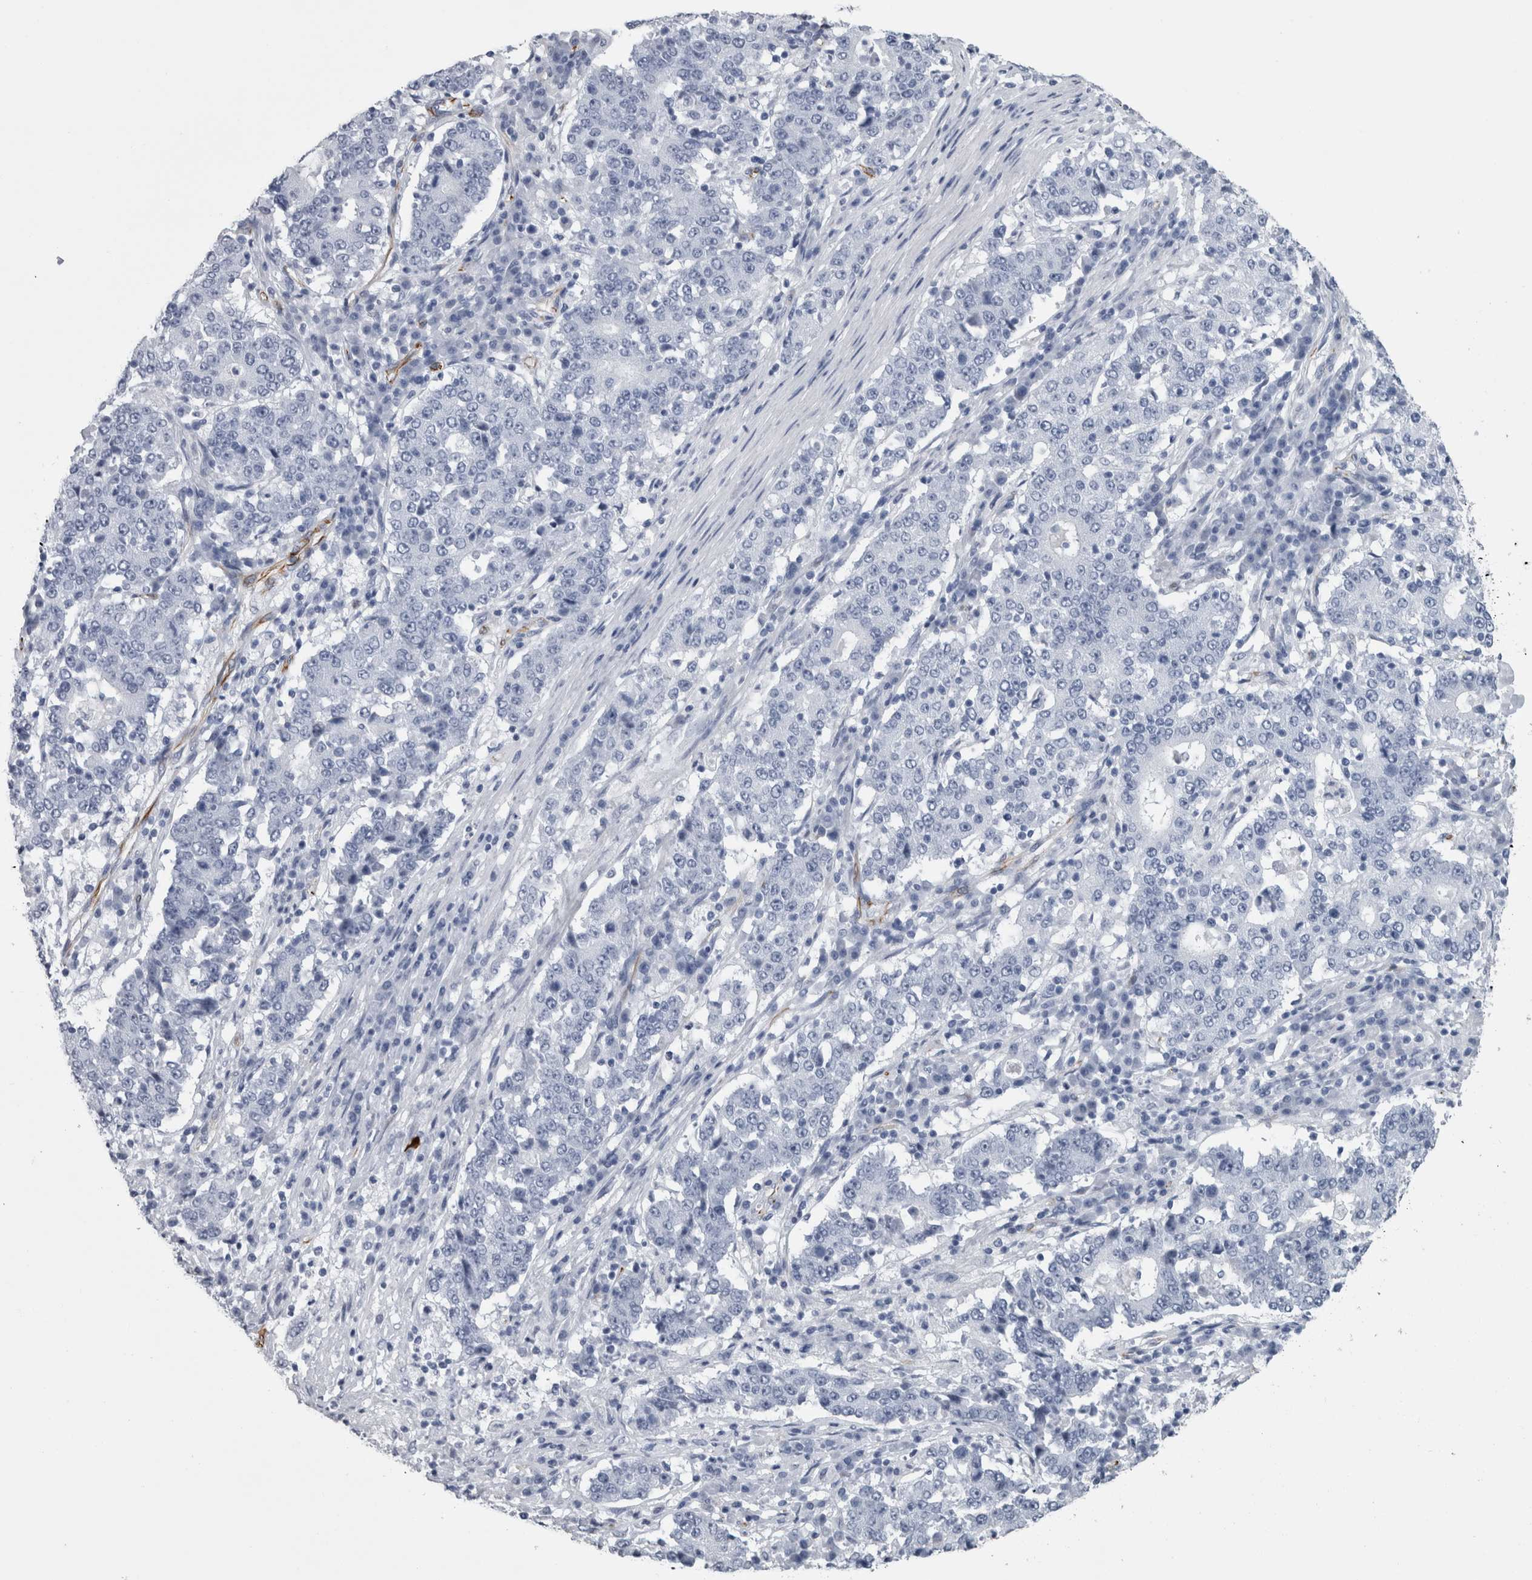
{"staining": {"intensity": "negative", "quantity": "none", "location": "none"}, "tissue": "stomach cancer", "cell_type": "Tumor cells", "image_type": "cancer", "snomed": [{"axis": "morphology", "description": "Adenocarcinoma, NOS"}, {"axis": "topography", "description": "Stomach"}], "caption": "High power microscopy micrograph of an IHC image of stomach cancer, revealing no significant staining in tumor cells.", "gene": "VWDE", "patient": {"sex": "male", "age": 59}}